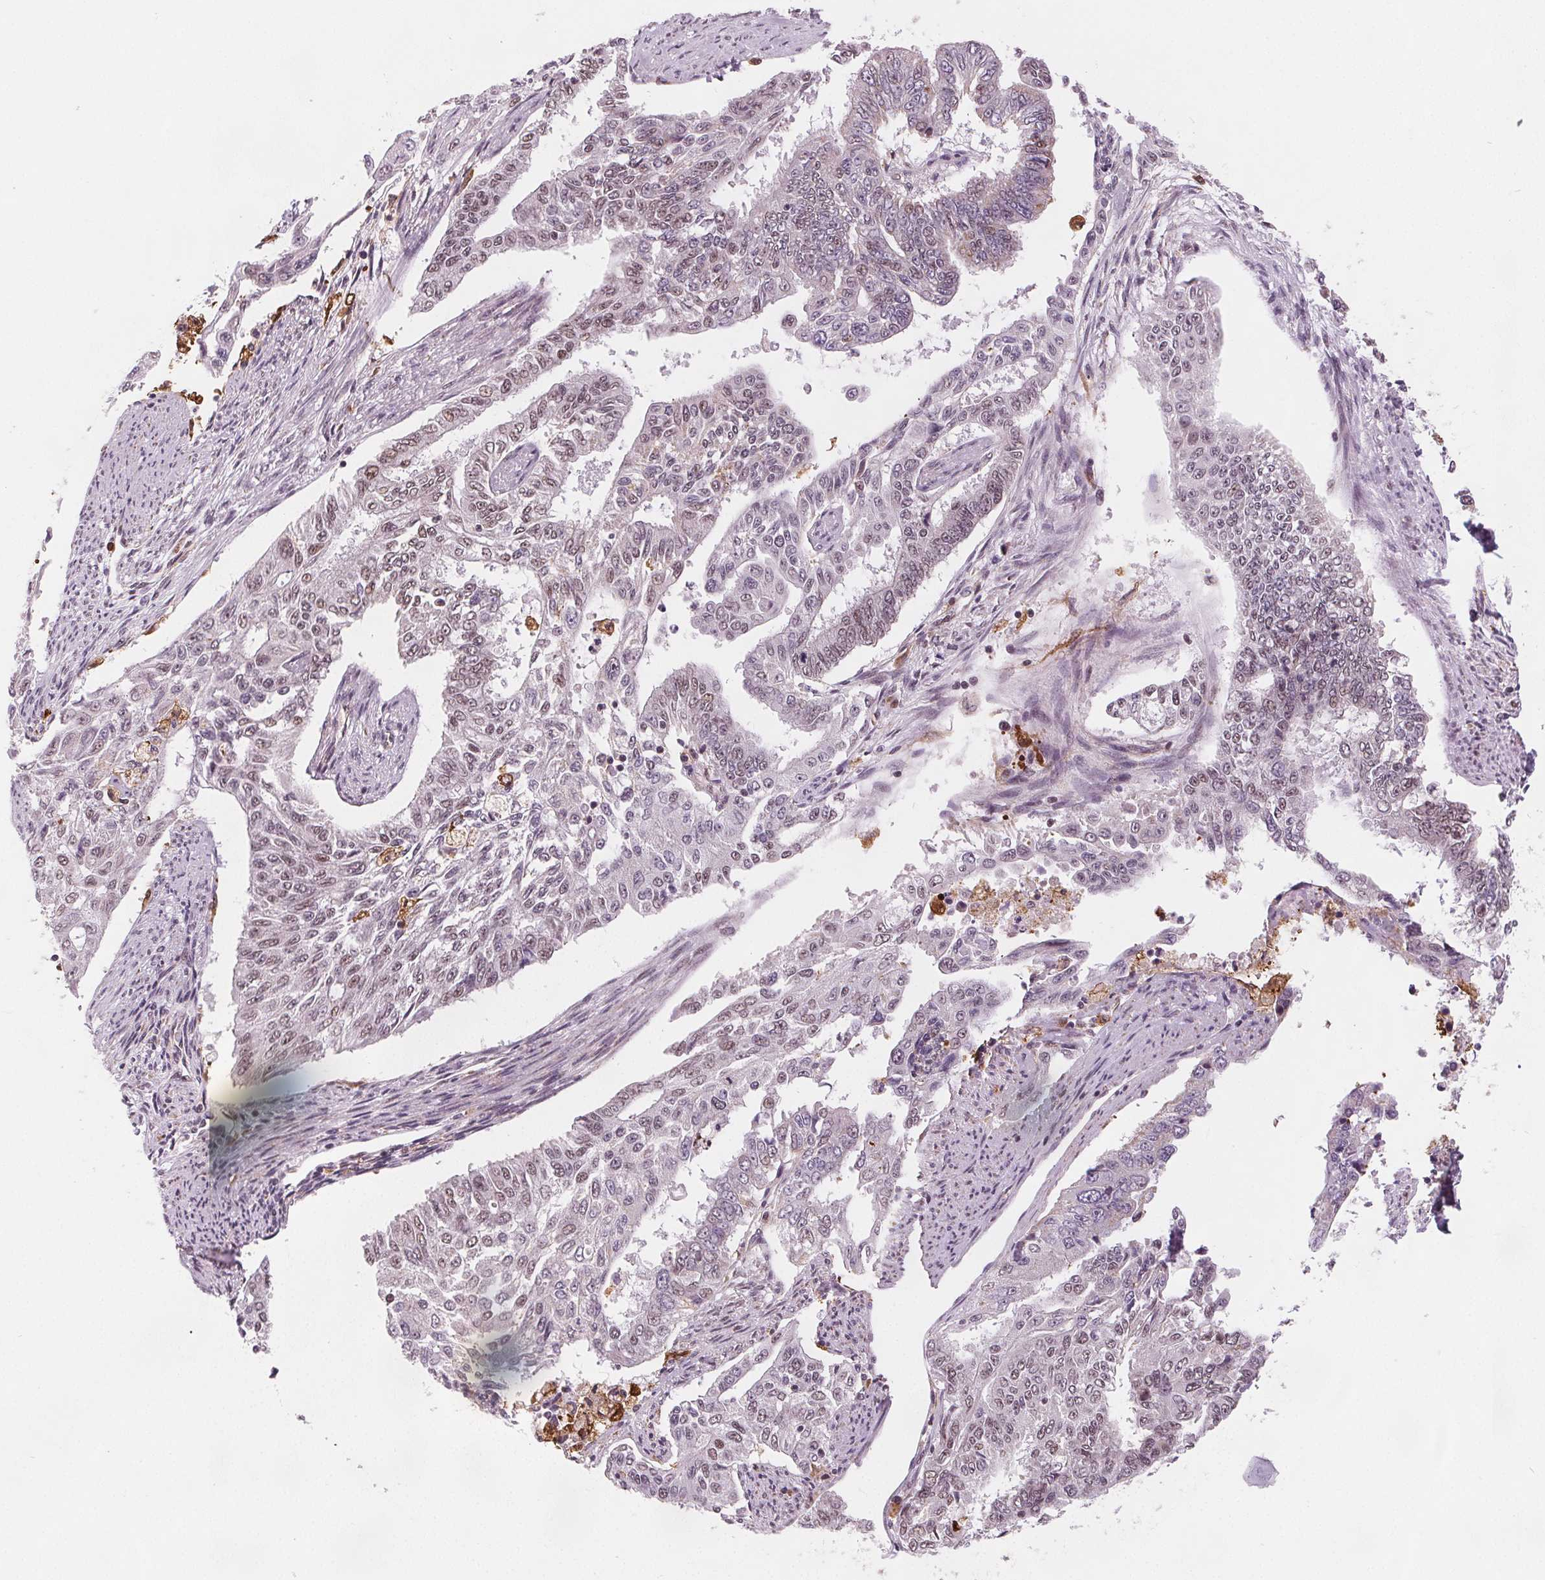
{"staining": {"intensity": "moderate", "quantity": "<25%", "location": "nuclear"}, "tissue": "endometrial cancer", "cell_type": "Tumor cells", "image_type": "cancer", "snomed": [{"axis": "morphology", "description": "Adenocarcinoma, NOS"}, {"axis": "topography", "description": "Uterus"}], "caption": "This micrograph displays IHC staining of human adenocarcinoma (endometrial), with low moderate nuclear staining in approximately <25% of tumor cells.", "gene": "DPM2", "patient": {"sex": "female", "age": 59}}